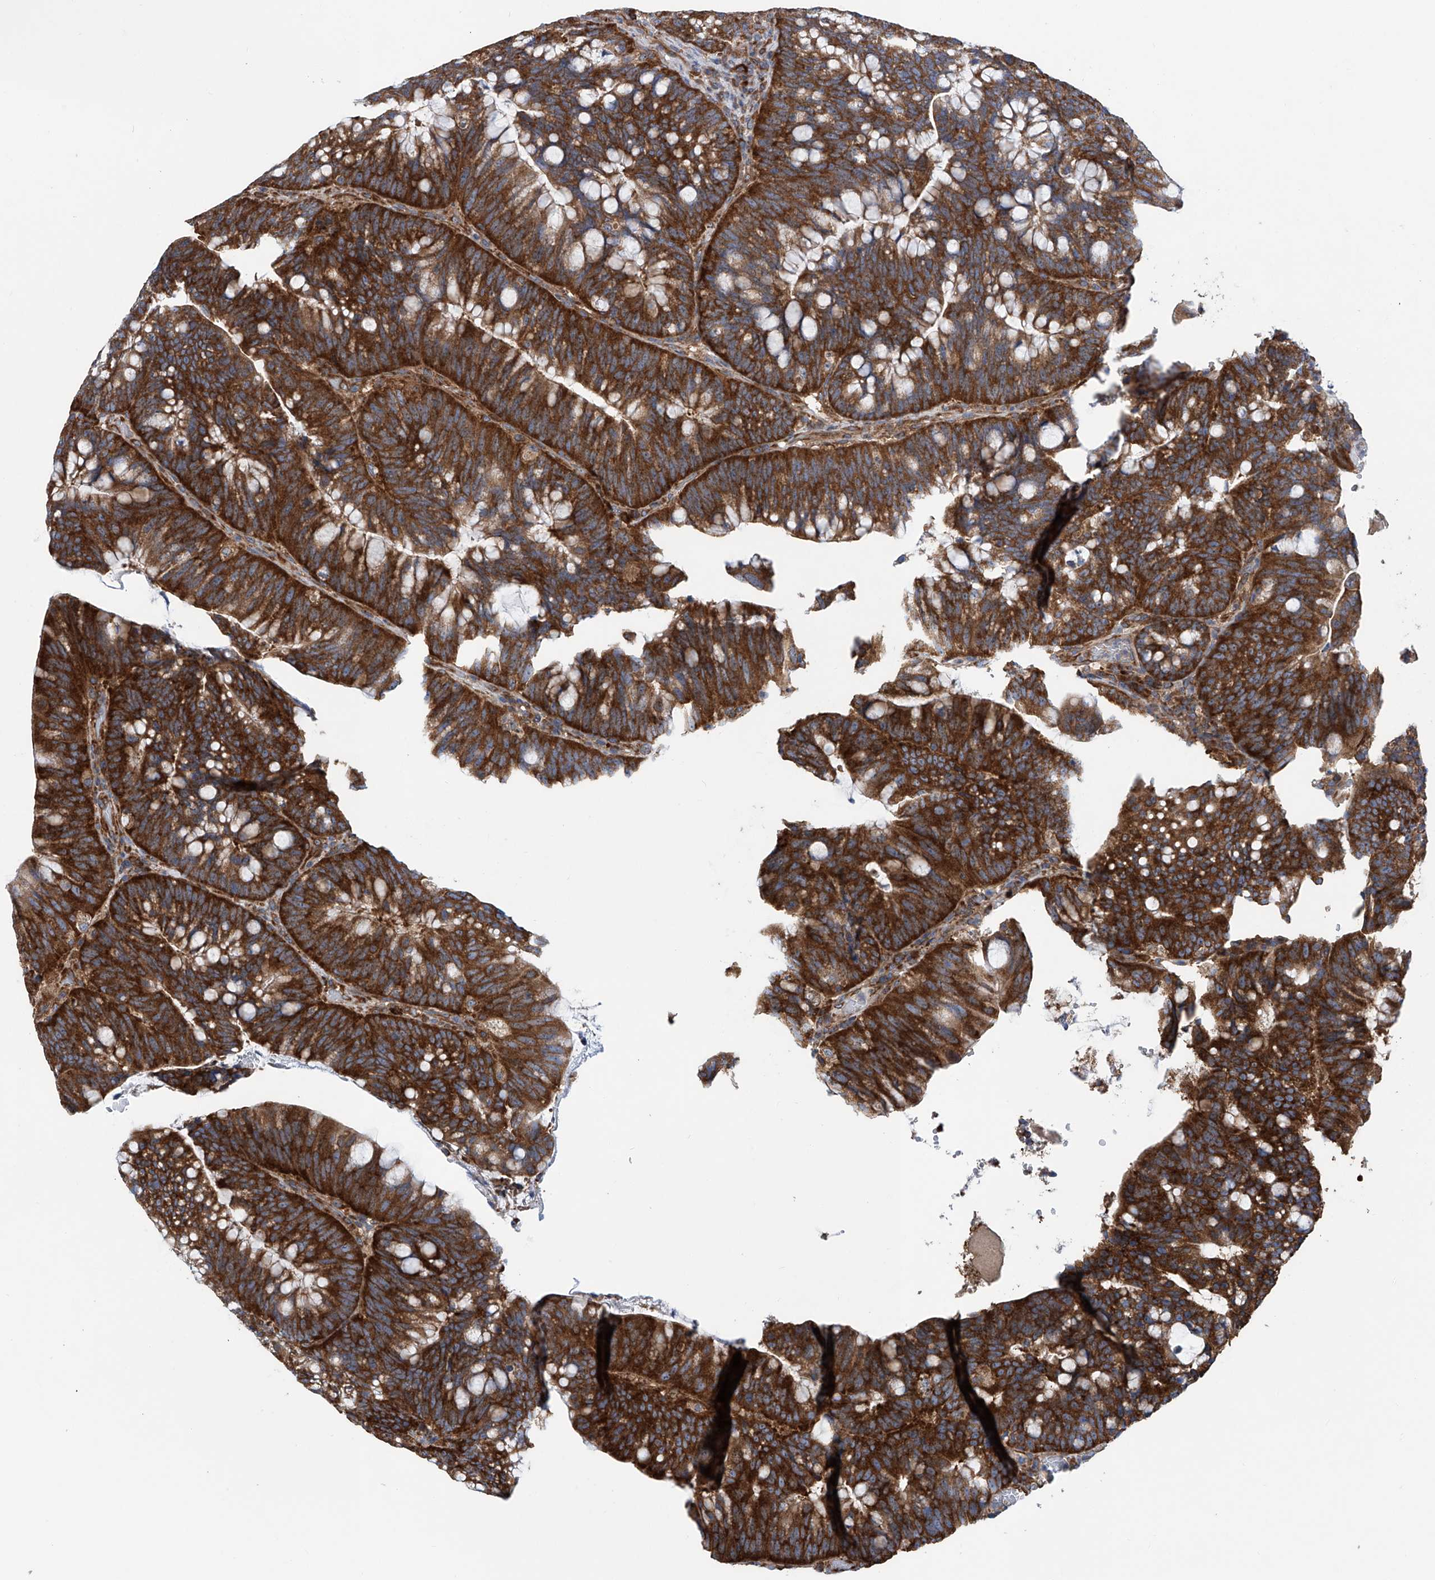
{"staining": {"intensity": "strong", "quantity": ">75%", "location": "cytoplasmic/membranous"}, "tissue": "colorectal cancer", "cell_type": "Tumor cells", "image_type": "cancer", "snomed": [{"axis": "morphology", "description": "Adenocarcinoma, NOS"}, {"axis": "topography", "description": "Colon"}], "caption": "Tumor cells demonstrate high levels of strong cytoplasmic/membranous positivity in about >75% of cells in colorectal cancer.", "gene": "SENP2", "patient": {"sex": "female", "age": 66}}